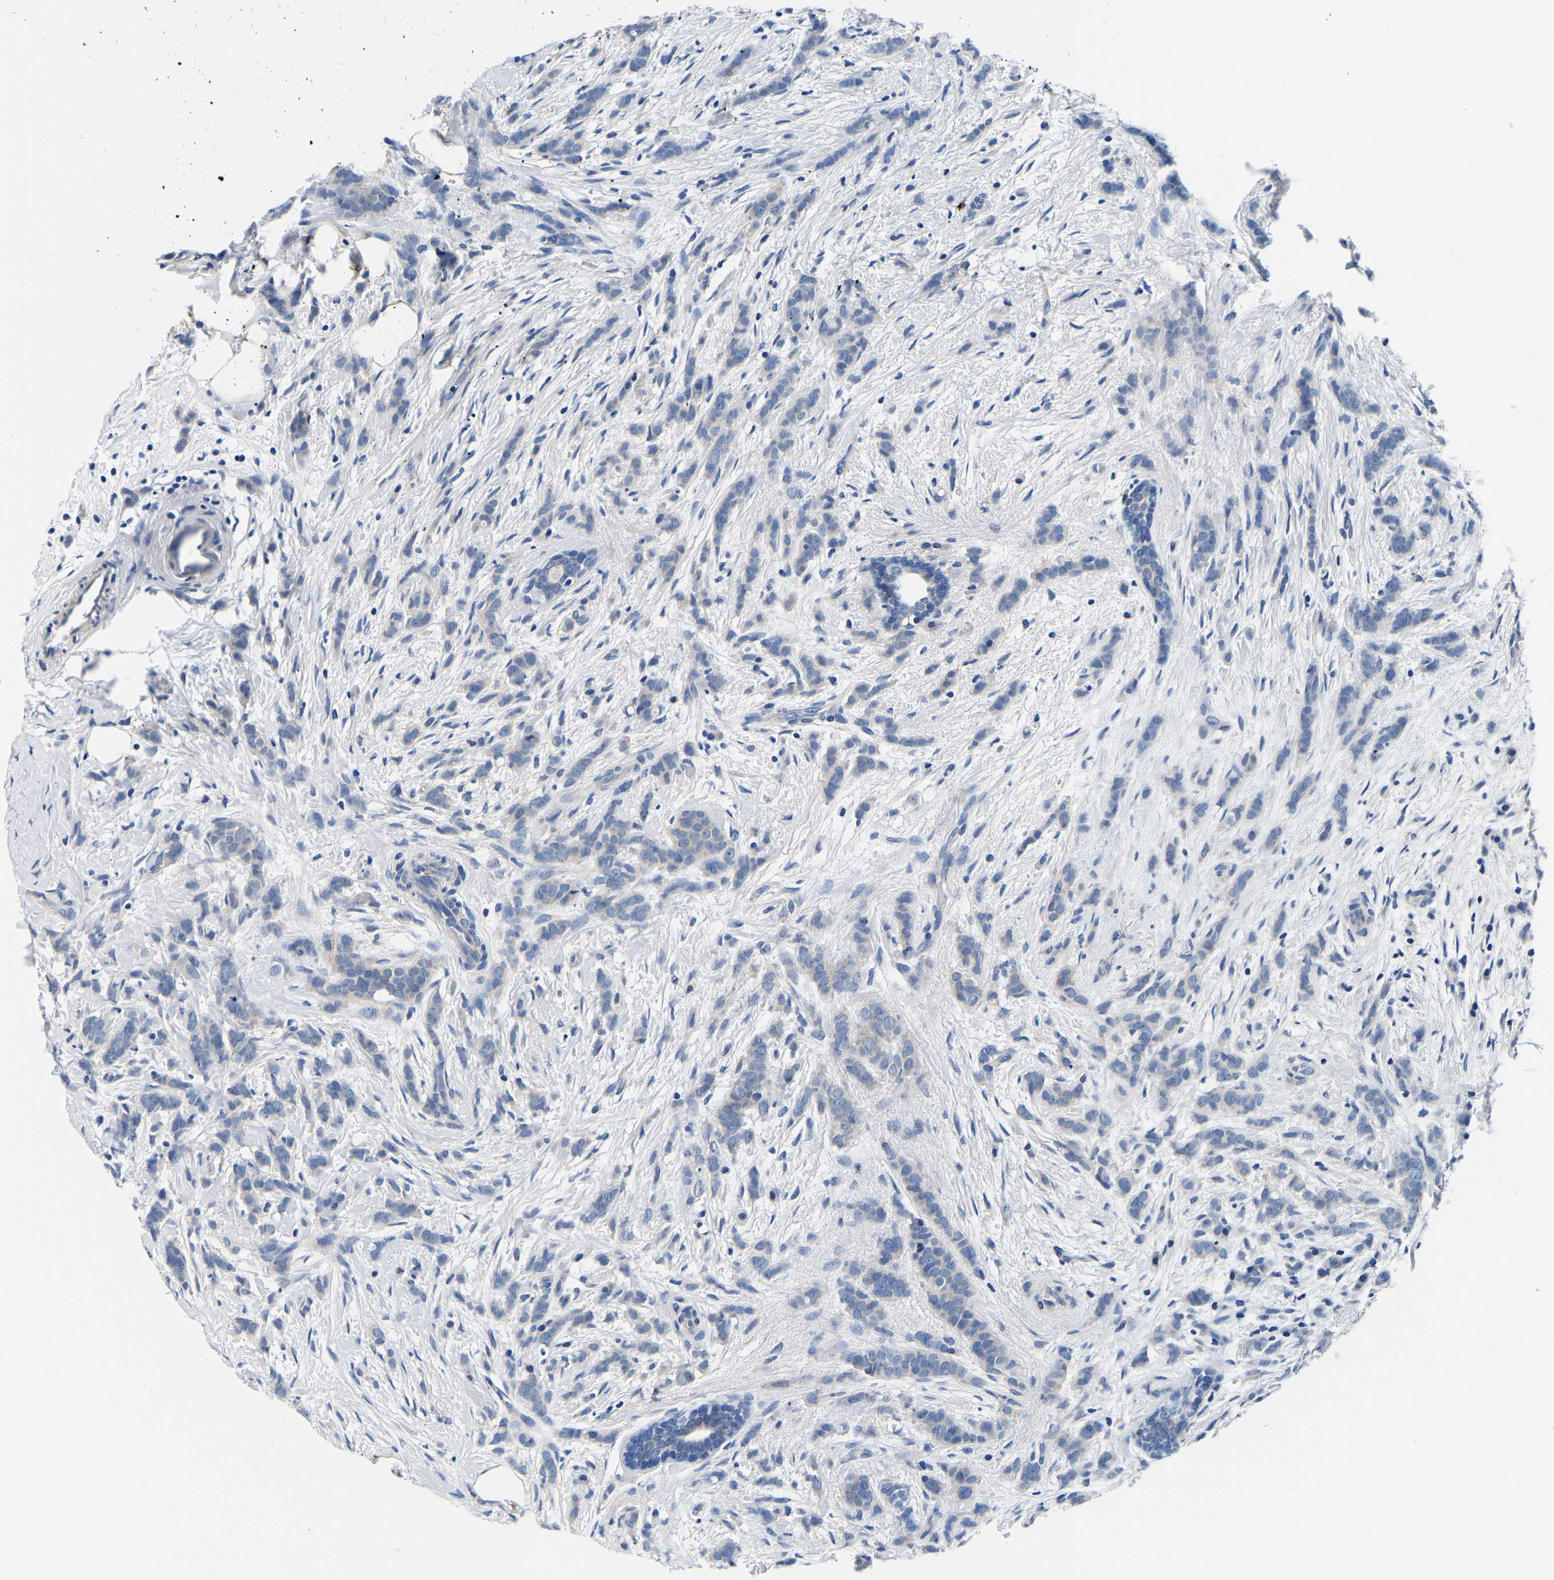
{"staining": {"intensity": "negative", "quantity": "none", "location": "none"}, "tissue": "breast cancer", "cell_type": "Tumor cells", "image_type": "cancer", "snomed": [{"axis": "morphology", "description": "Lobular carcinoma, in situ"}, {"axis": "morphology", "description": "Lobular carcinoma"}, {"axis": "topography", "description": "Breast"}], "caption": "Tumor cells are negative for protein expression in human breast cancer (lobular carcinoma in situ). (DAB (3,3'-diaminobenzidine) IHC visualized using brightfield microscopy, high magnification).", "gene": "ACO1", "patient": {"sex": "female", "age": 41}}